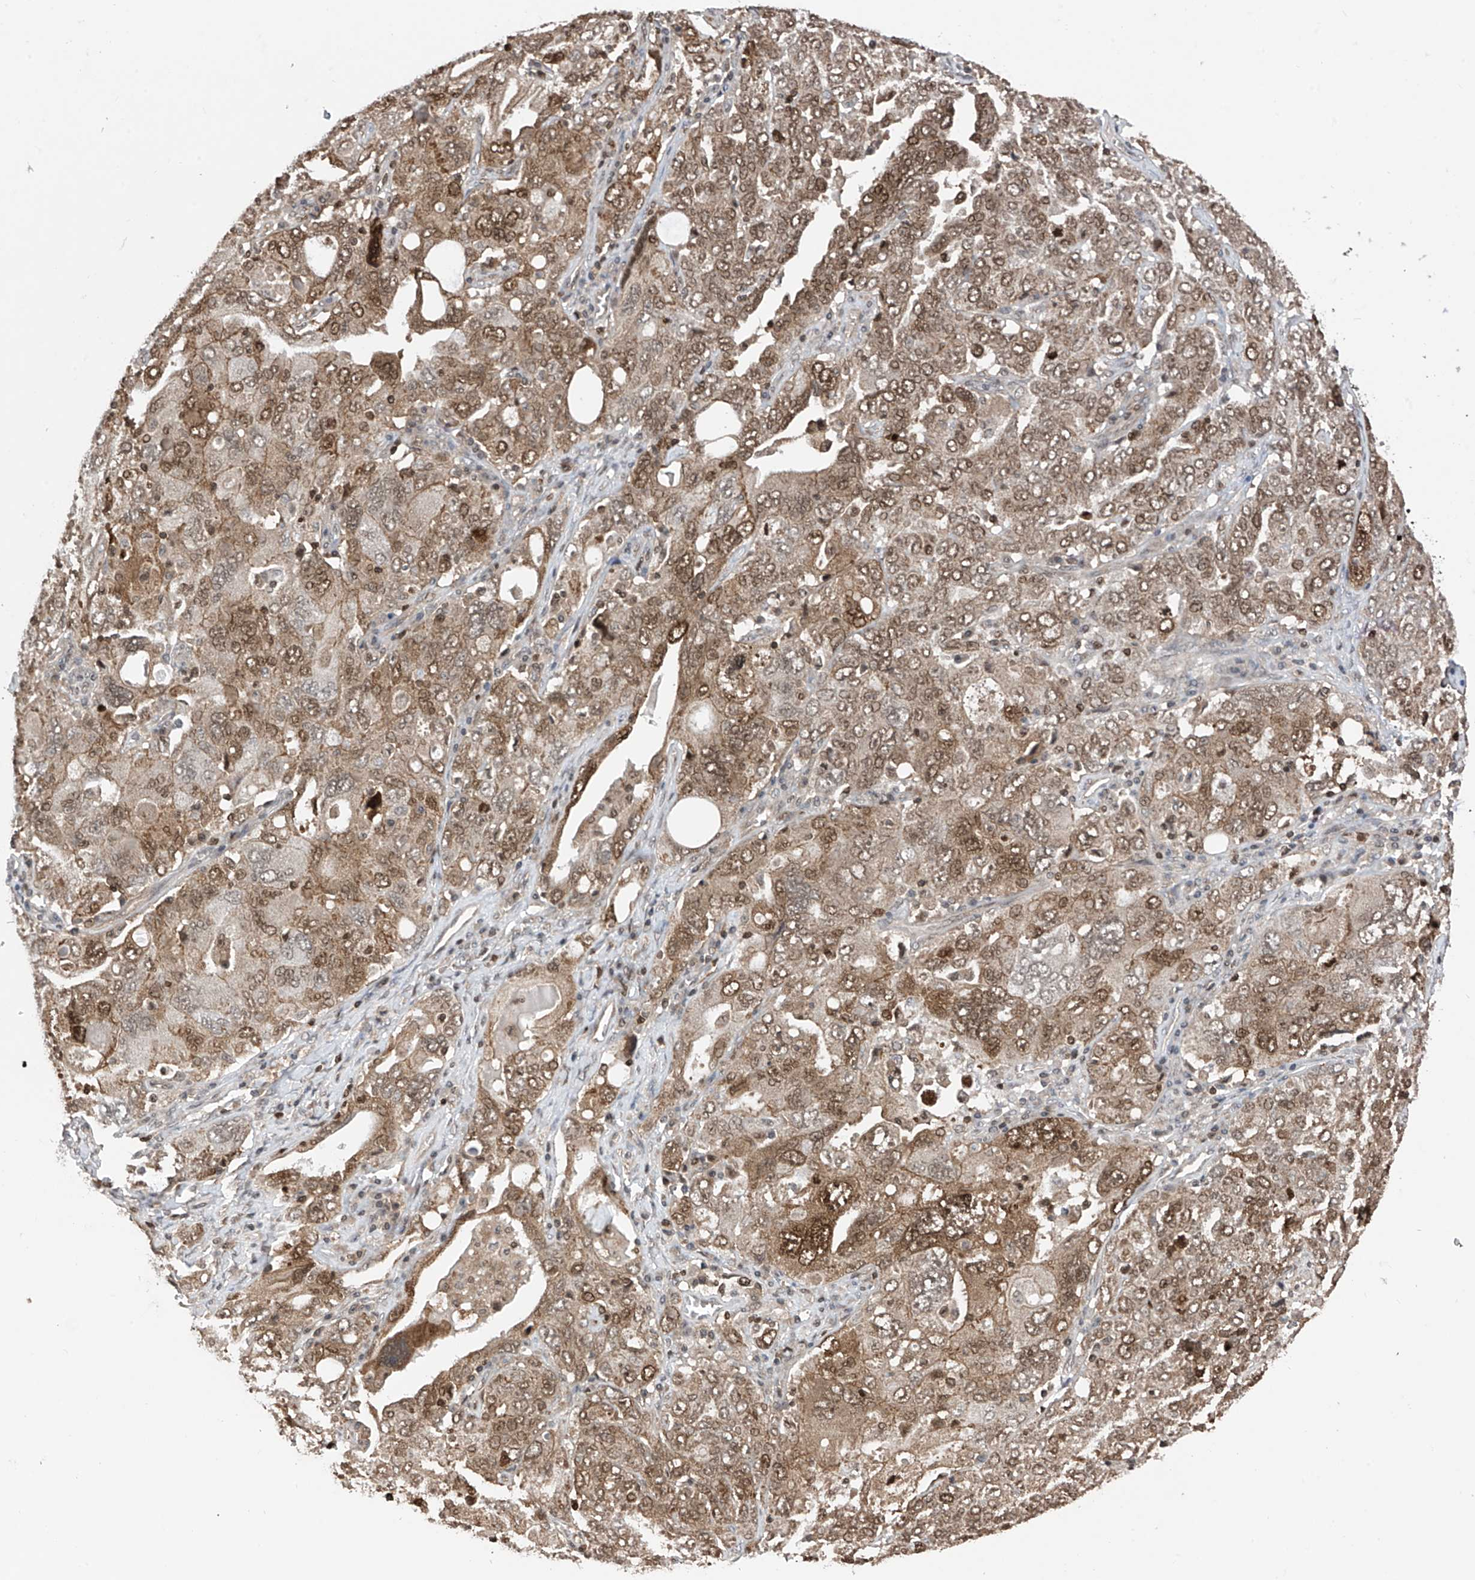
{"staining": {"intensity": "moderate", "quantity": "25%-75%", "location": "cytoplasmic/membranous,nuclear"}, "tissue": "ovarian cancer", "cell_type": "Tumor cells", "image_type": "cancer", "snomed": [{"axis": "morphology", "description": "Carcinoma, endometroid"}, {"axis": "topography", "description": "Ovary"}], "caption": "Ovarian endometroid carcinoma stained with a brown dye displays moderate cytoplasmic/membranous and nuclear positive staining in about 25%-75% of tumor cells.", "gene": "DNAJC9", "patient": {"sex": "female", "age": 62}}